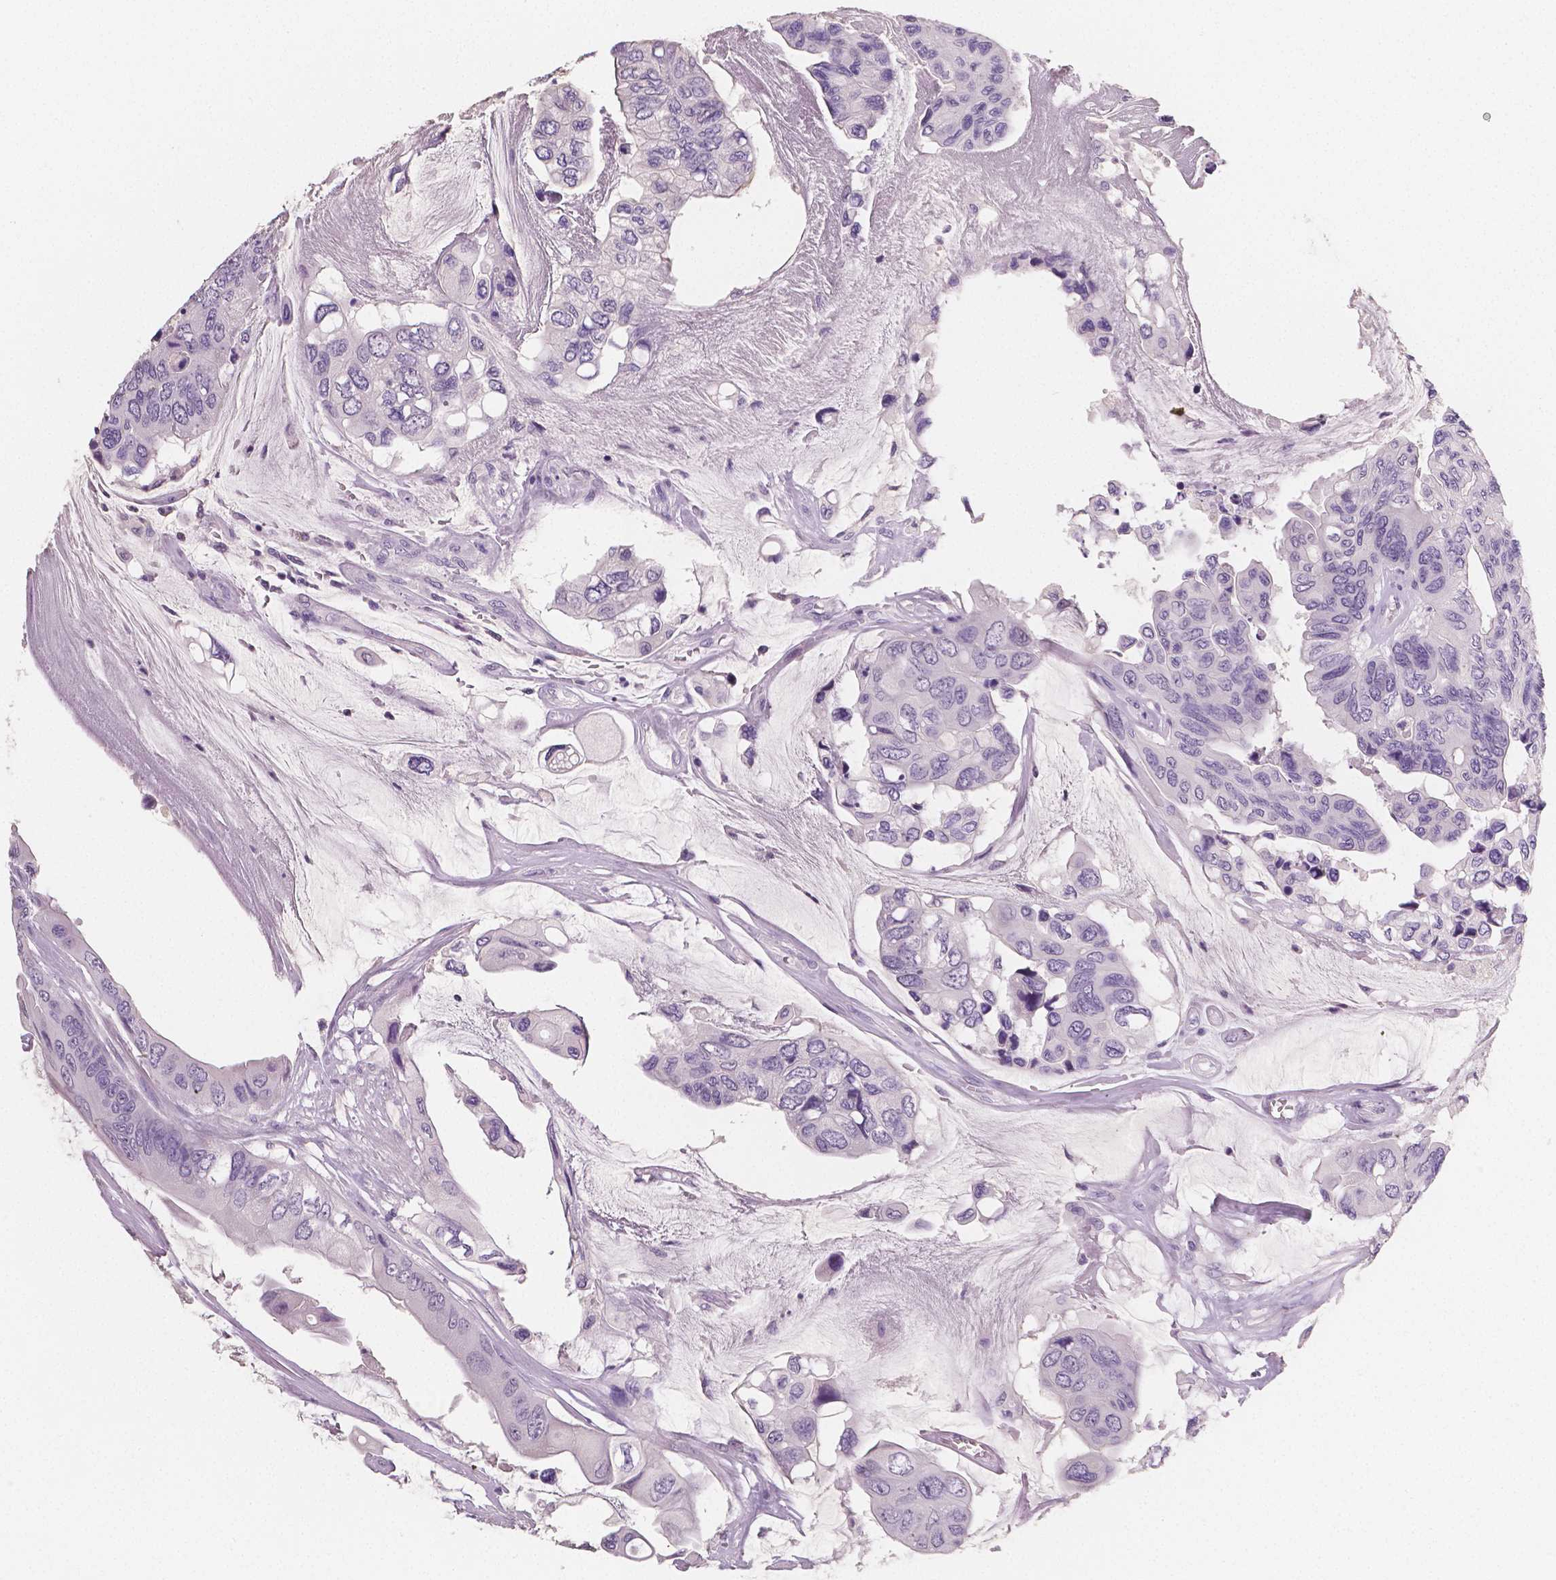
{"staining": {"intensity": "negative", "quantity": "none", "location": "none"}, "tissue": "colorectal cancer", "cell_type": "Tumor cells", "image_type": "cancer", "snomed": [{"axis": "morphology", "description": "Adenocarcinoma, NOS"}, {"axis": "topography", "description": "Rectum"}], "caption": "Colorectal cancer (adenocarcinoma) stained for a protein using immunohistochemistry (IHC) displays no expression tumor cells.", "gene": "TSPAN7", "patient": {"sex": "male", "age": 63}}